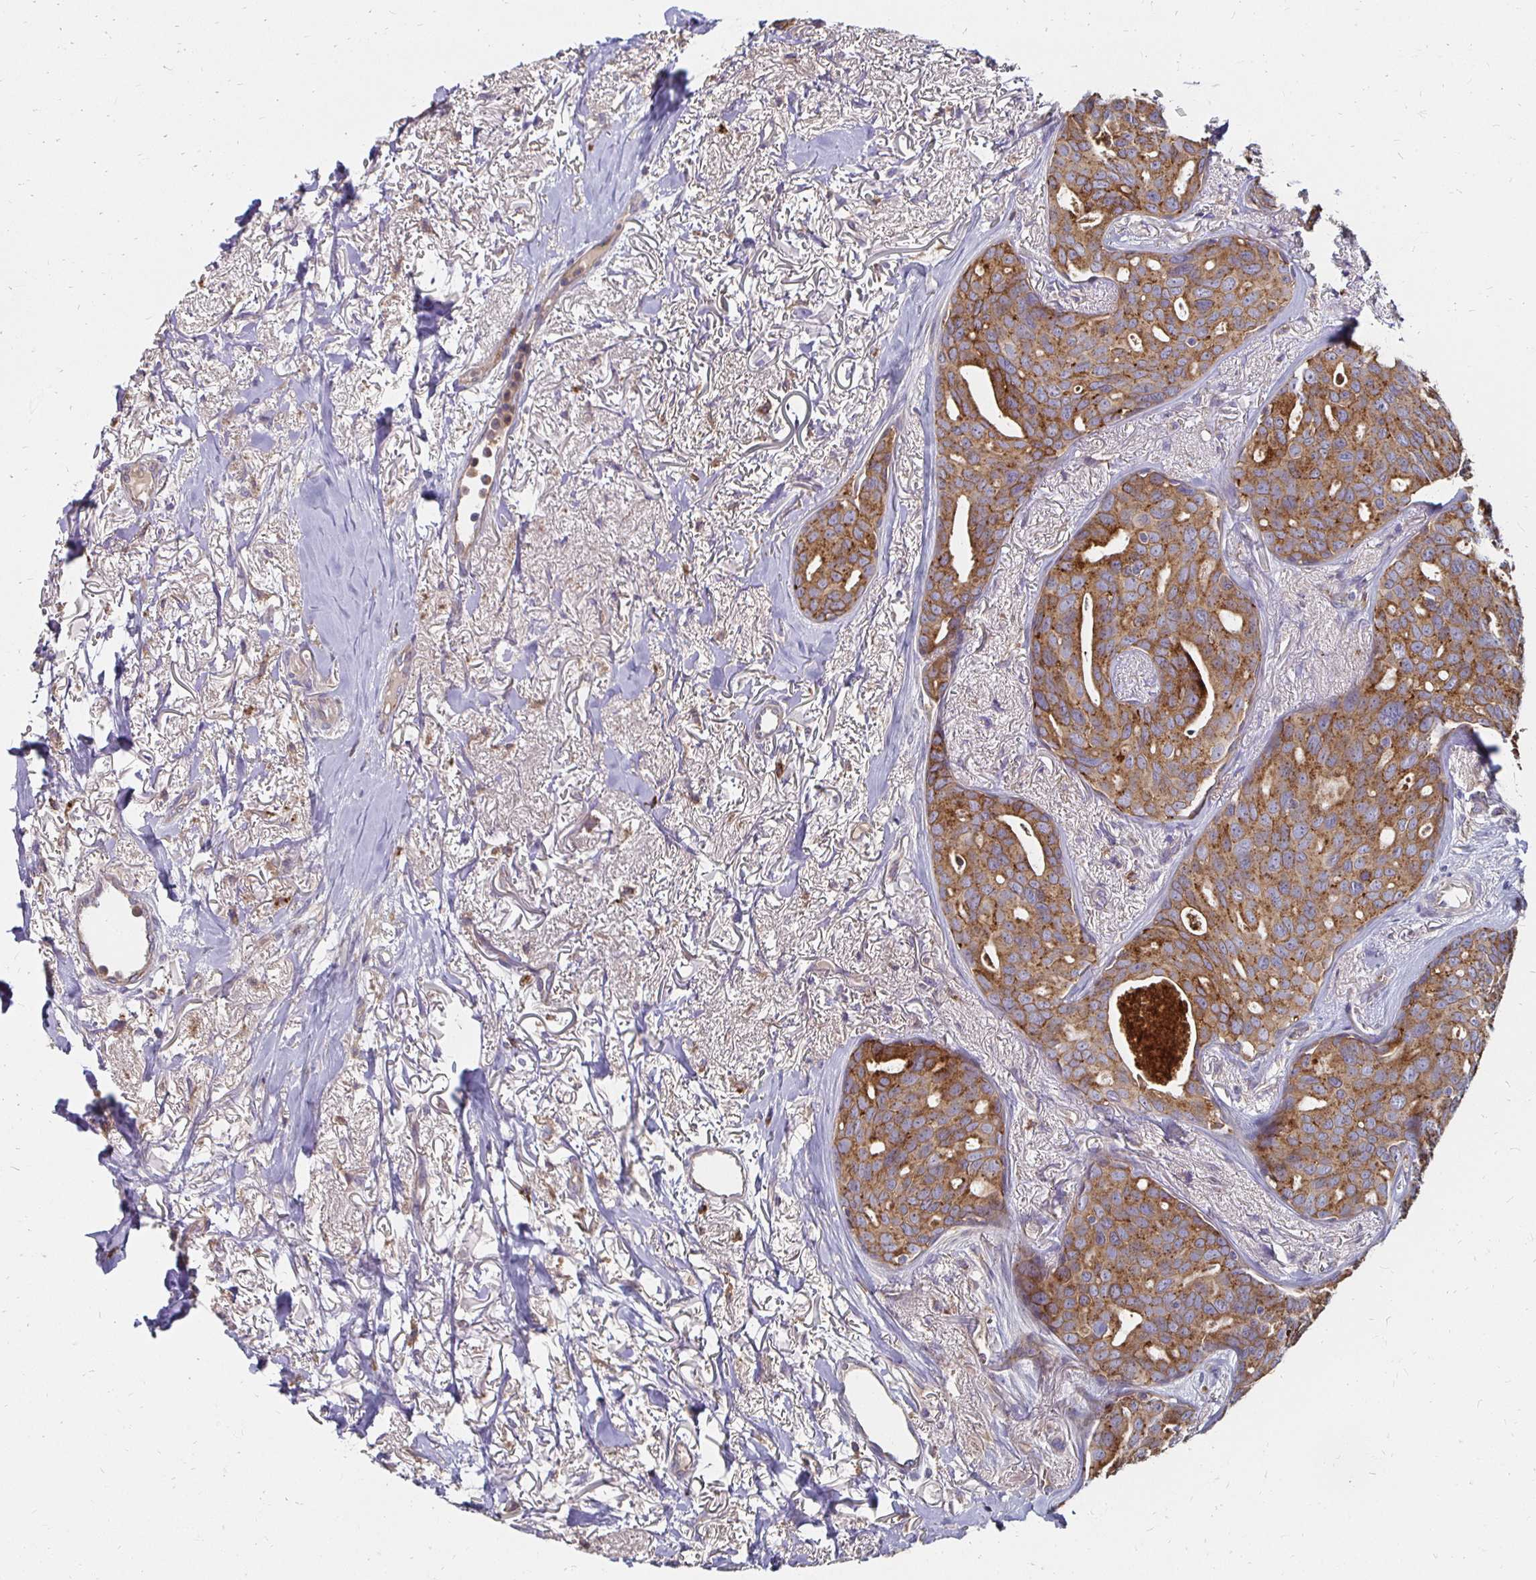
{"staining": {"intensity": "moderate", "quantity": ">75%", "location": "cytoplasmic/membranous"}, "tissue": "breast cancer", "cell_type": "Tumor cells", "image_type": "cancer", "snomed": [{"axis": "morphology", "description": "Duct carcinoma"}, {"axis": "topography", "description": "Breast"}], "caption": "Immunohistochemical staining of human invasive ductal carcinoma (breast) displays medium levels of moderate cytoplasmic/membranous protein expression in about >75% of tumor cells. (DAB IHC with brightfield microscopy, high magnification).", "gene": "NCSTN", "patient": {"sex": "female", "age": 54}}